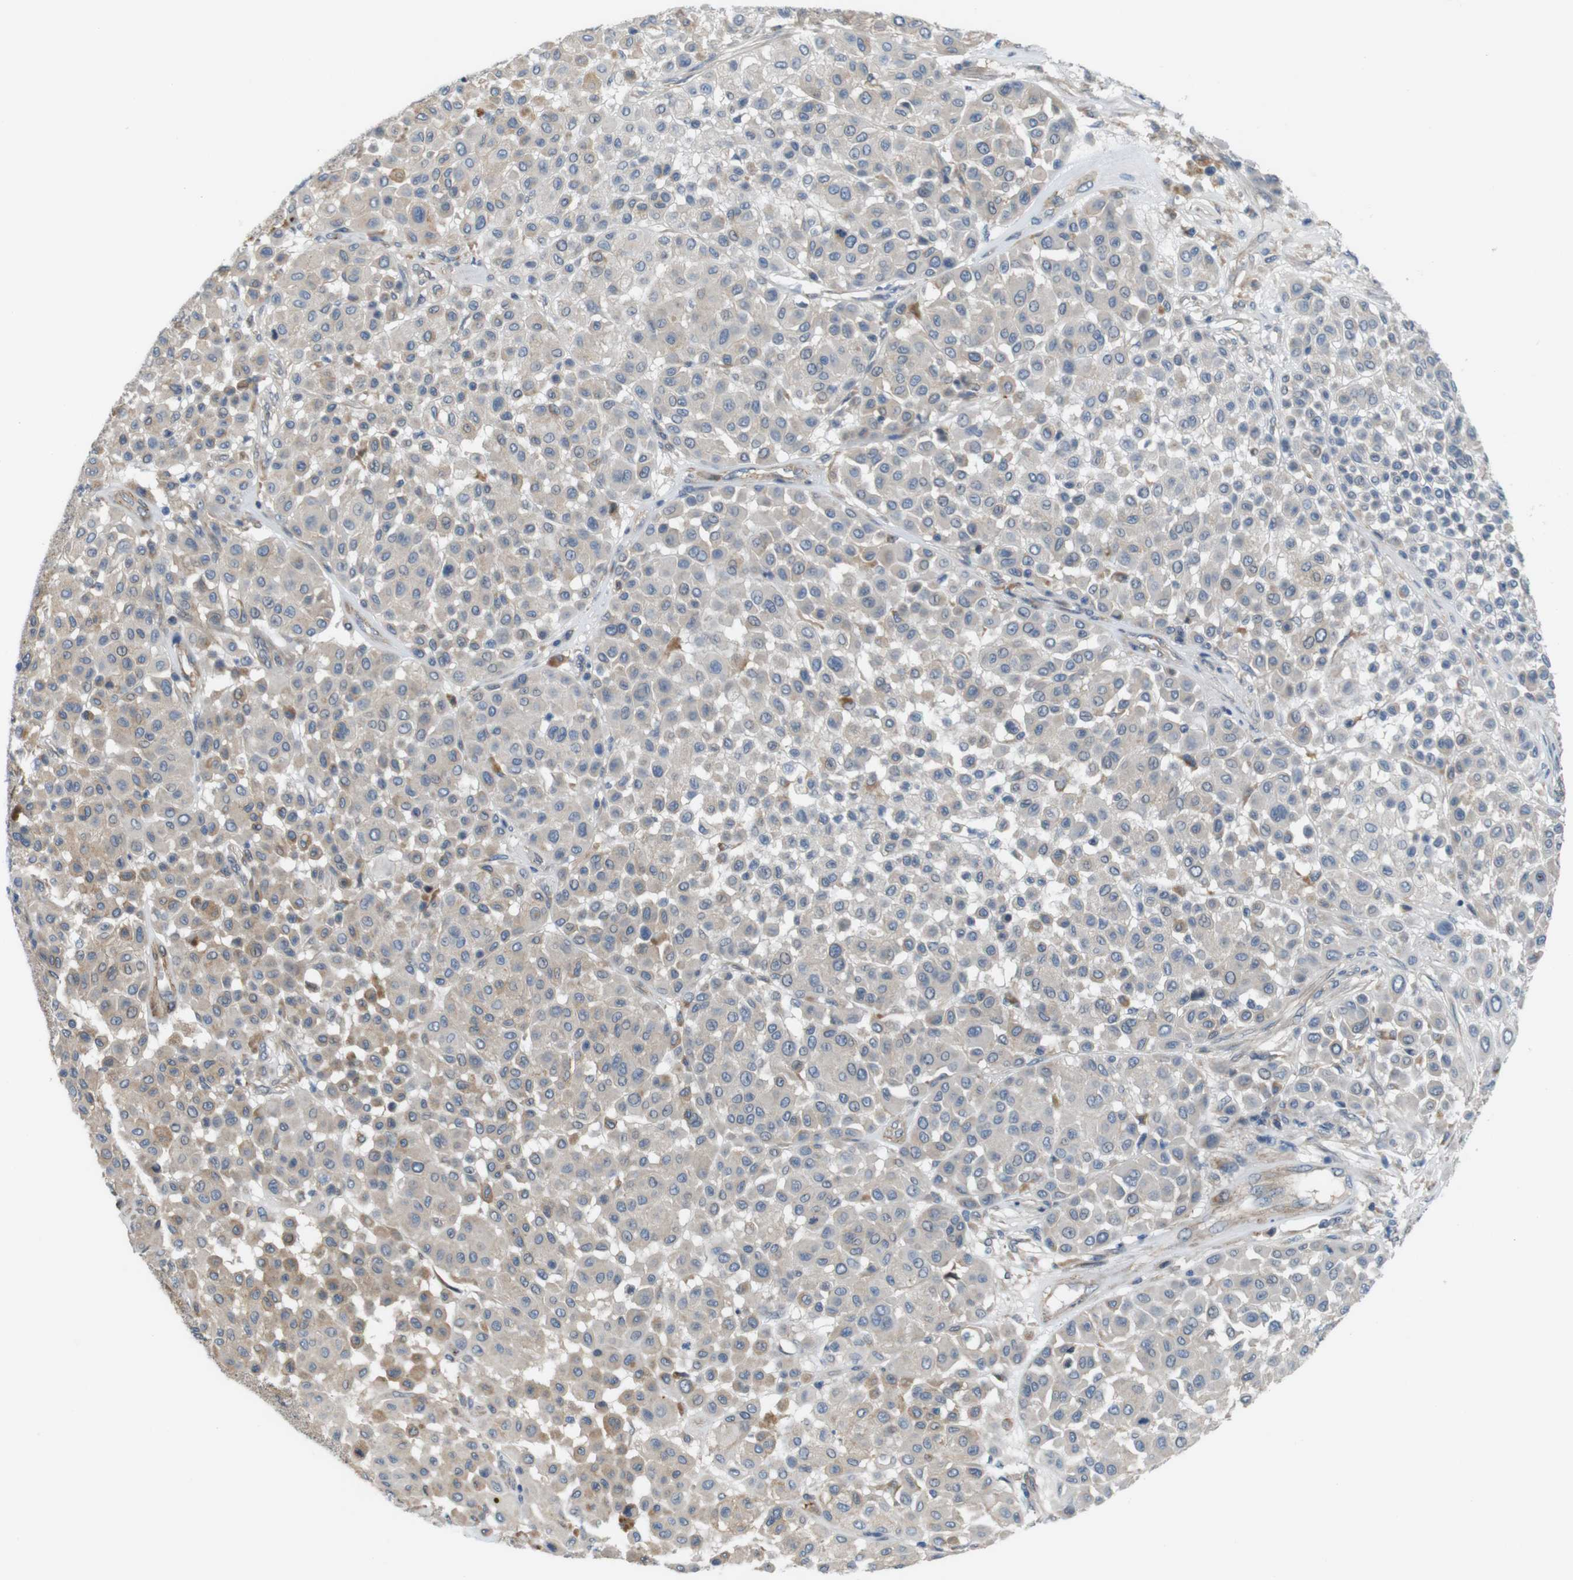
{"staining": {"intensity": "weak", "quantity": ">75%", "location": "cytoplasmic/membranous"}, "tissue": "melanoma", "cell_type": "Tumor cells", "image_type": "cancer", "snomed": [{"axis": "morphology", "description": "Malignant melanoma, Metastatic site"}, {"axis": "topography", "description": "Soft tissue"}], "caption": "This is a micrograph of immunohistochemistry staining of melanoma, which shows weak expression in the cytoplasmic/membranous of tumor cells.", "gene": "BVES", "patient": {"sex": "male", "age": 41}}